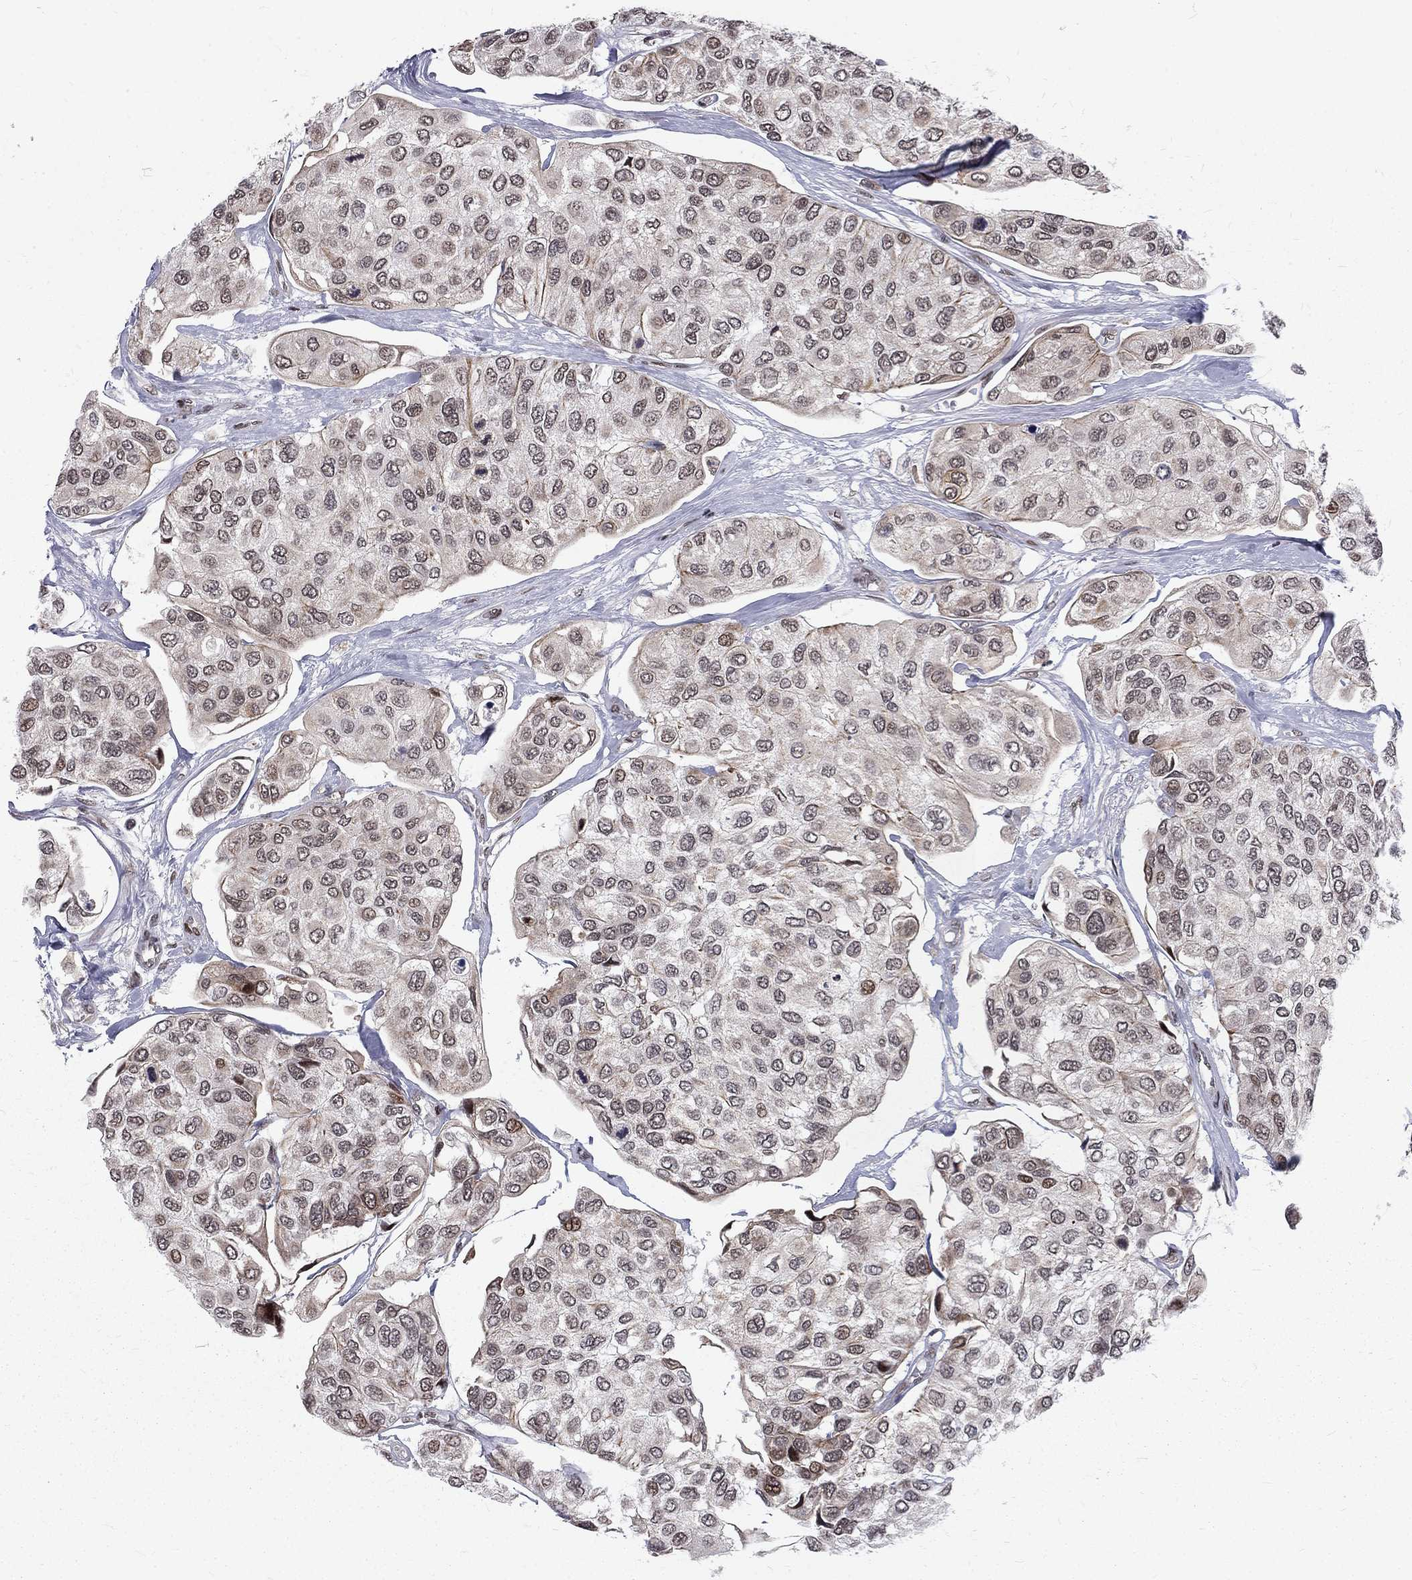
{"staining": {"intensity": "weak", "quantity": "25%-75%", "location": "nuclear"}, "tissue": "urothelial cancer", "cell_type": "Tumor cells", "image_type": "cancer", "snomed": [{"axis": "morphology", "description": "Urothelial carcinoma, High grade"}, {"axis": "topography", "description": "Urinary bladder"}], "caption": "This image displays immunohistochemistry staining of human urothelial carcinoma (high-grade), with low weak nuclear positivity in about 25%-75% of tumor cells.", "gene": "TCEAL1", "patient": {"sex": "male", "age": 77}}